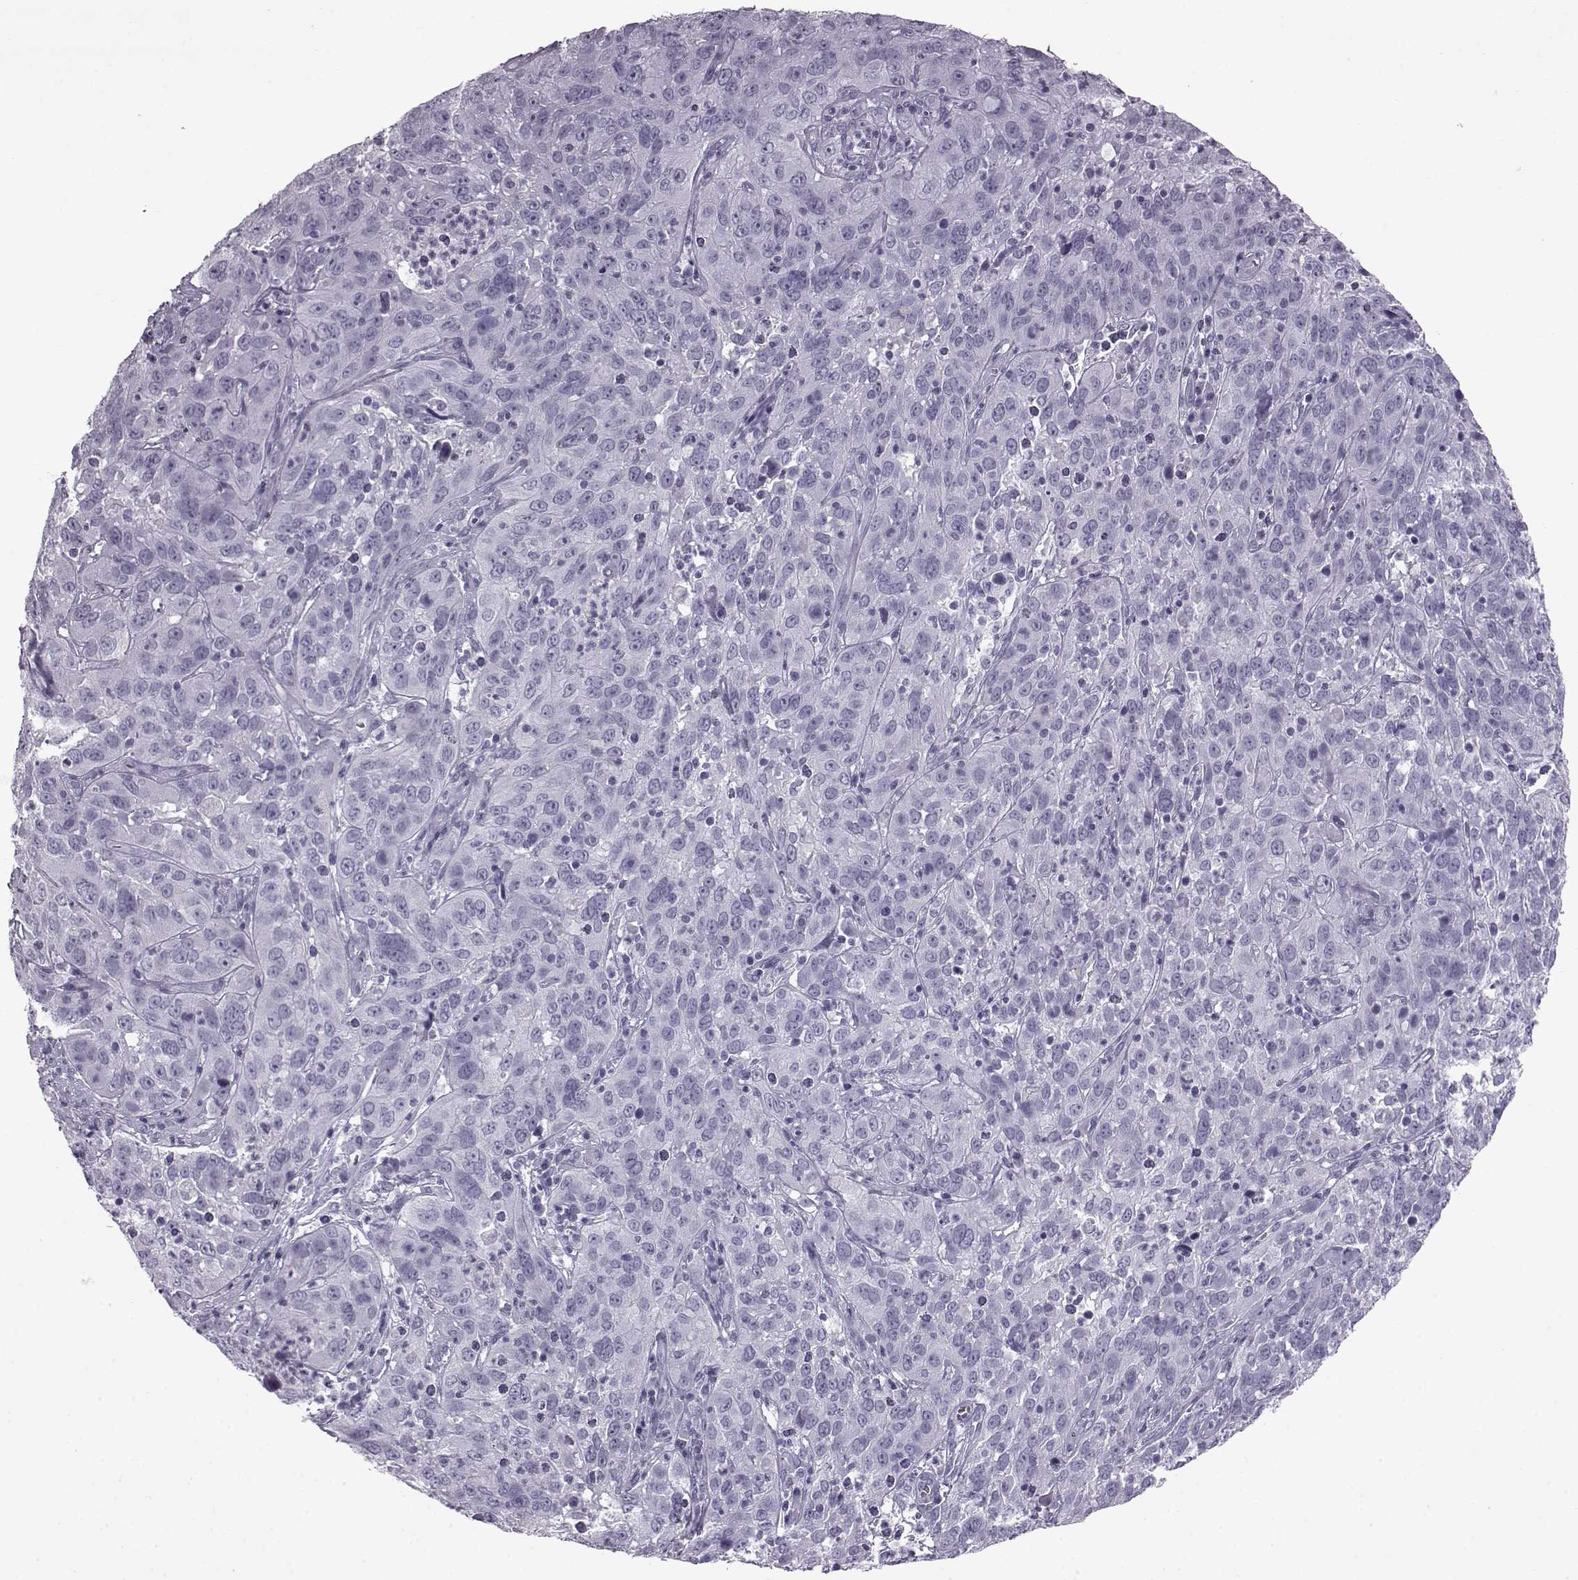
{"staining": {"intensity": "negative", "quantity": "none", "location": "none"}, "tissue": "cervical cancer", "cell_type": "Tumor cells", "image_type": "cancer", "snomed": [{"axis": "morphology", "description": "Squamous cell carcinoma, NOS"}, {"axis": "topography", "description": "Cervix"}], "caption": "Protein analysis of squamous cell carcinoma (cervical) exhibits no significant expression in tumor cells.", "gene": "SLC28A2", "patient": {"sex": "female", "age": 32}}